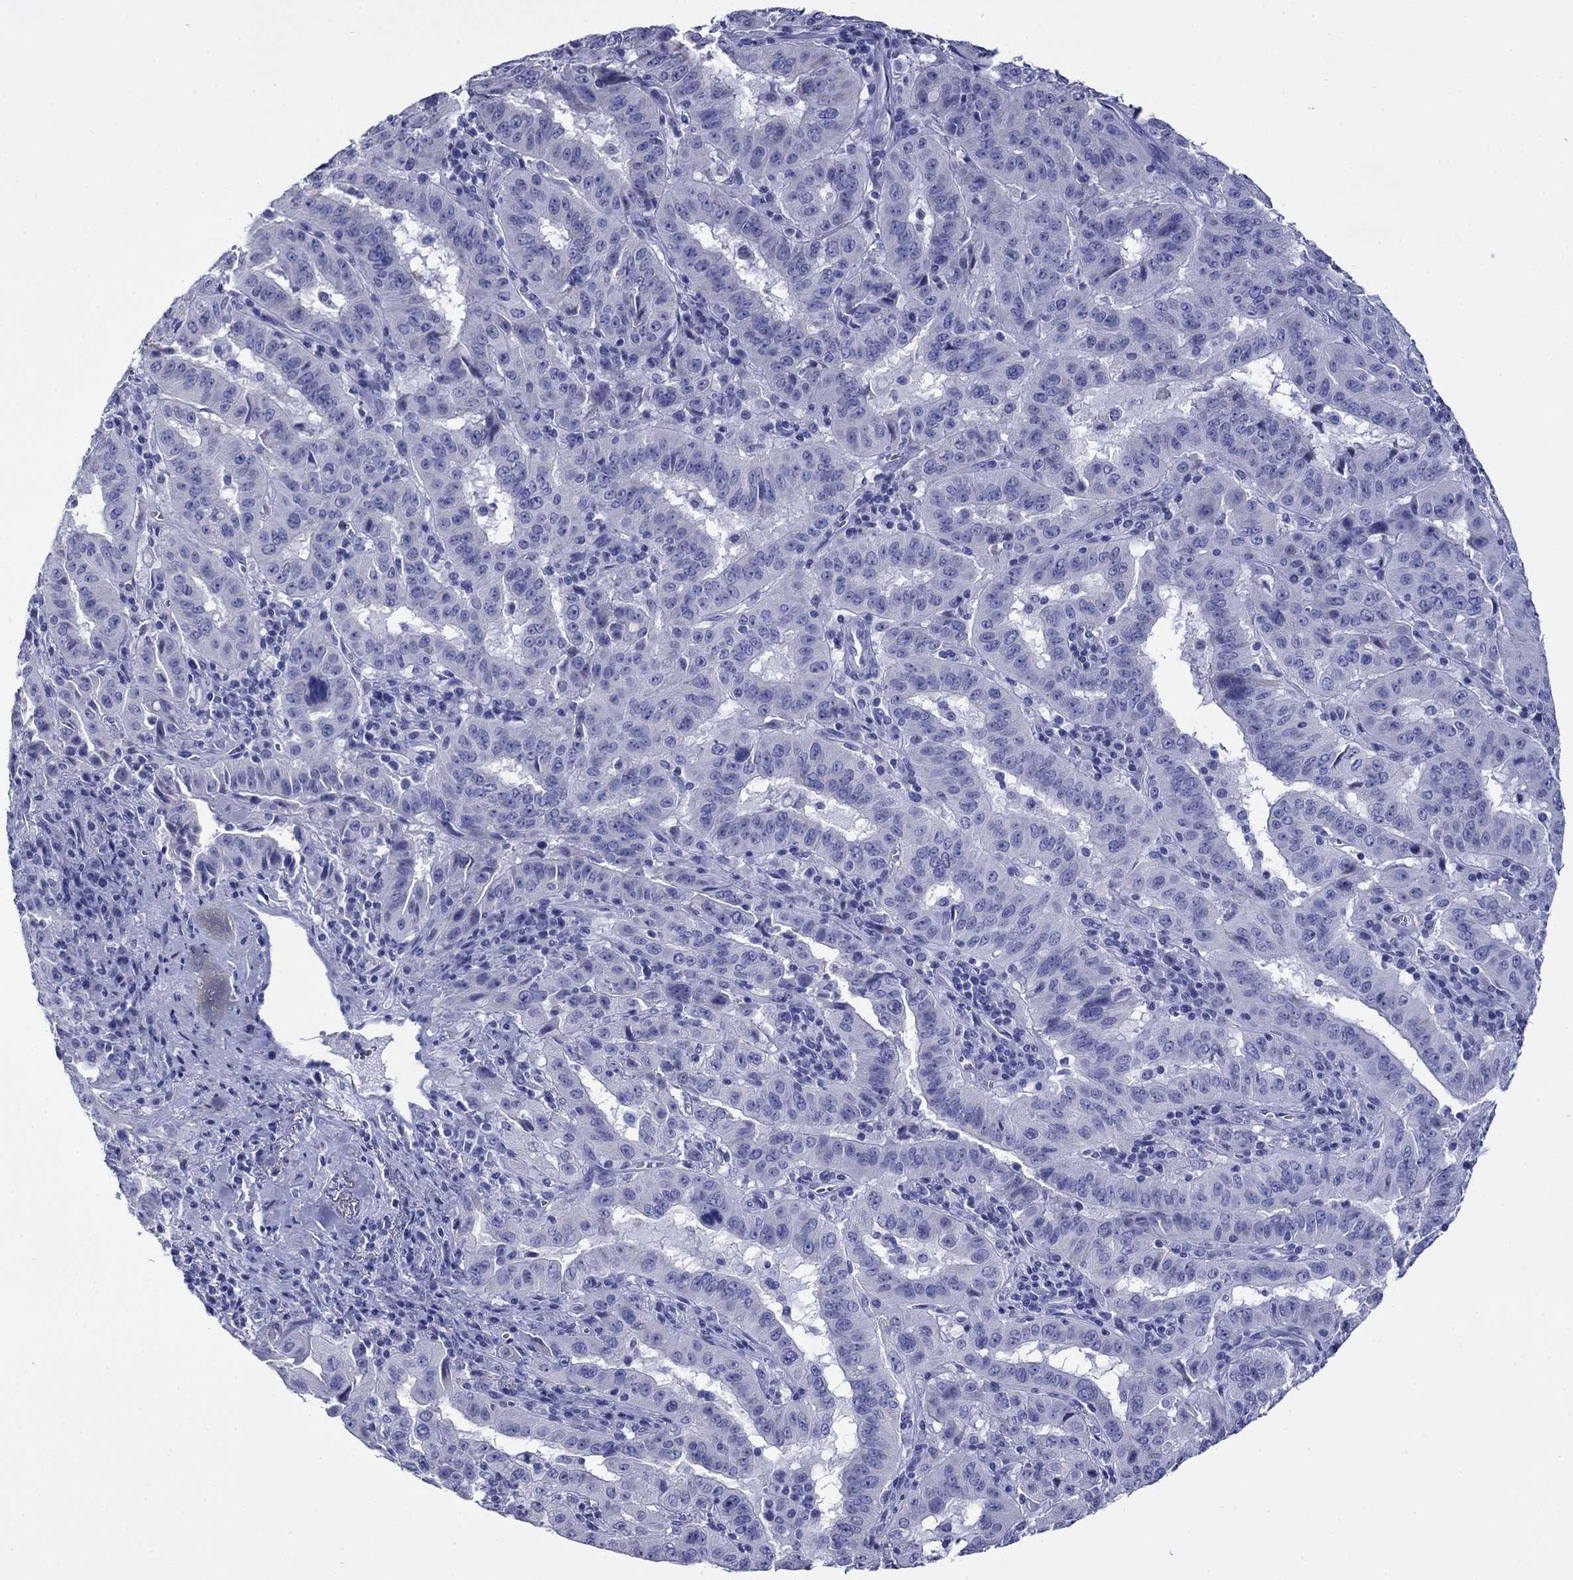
{"staining": {"intensity": "negative", "quantity": "none", "location": "none"}, "tissue": "pancreatic cancer", "cell_type": "Tumor cells", "image_type": "cancer", "snomed": [{"axis": "morphology", "description": "Adenocarcinoma, NOS"}, {"axis": "topography", "description": "Pancreas"}], "caption": "Tumor cells are negative for protein expression in human pancreatic cancer (adenocarcinoma). (IHC, brightfield microscopy, high magnification).", "gene": "GIP", "patient": {"sex": "male", "age": 63}}